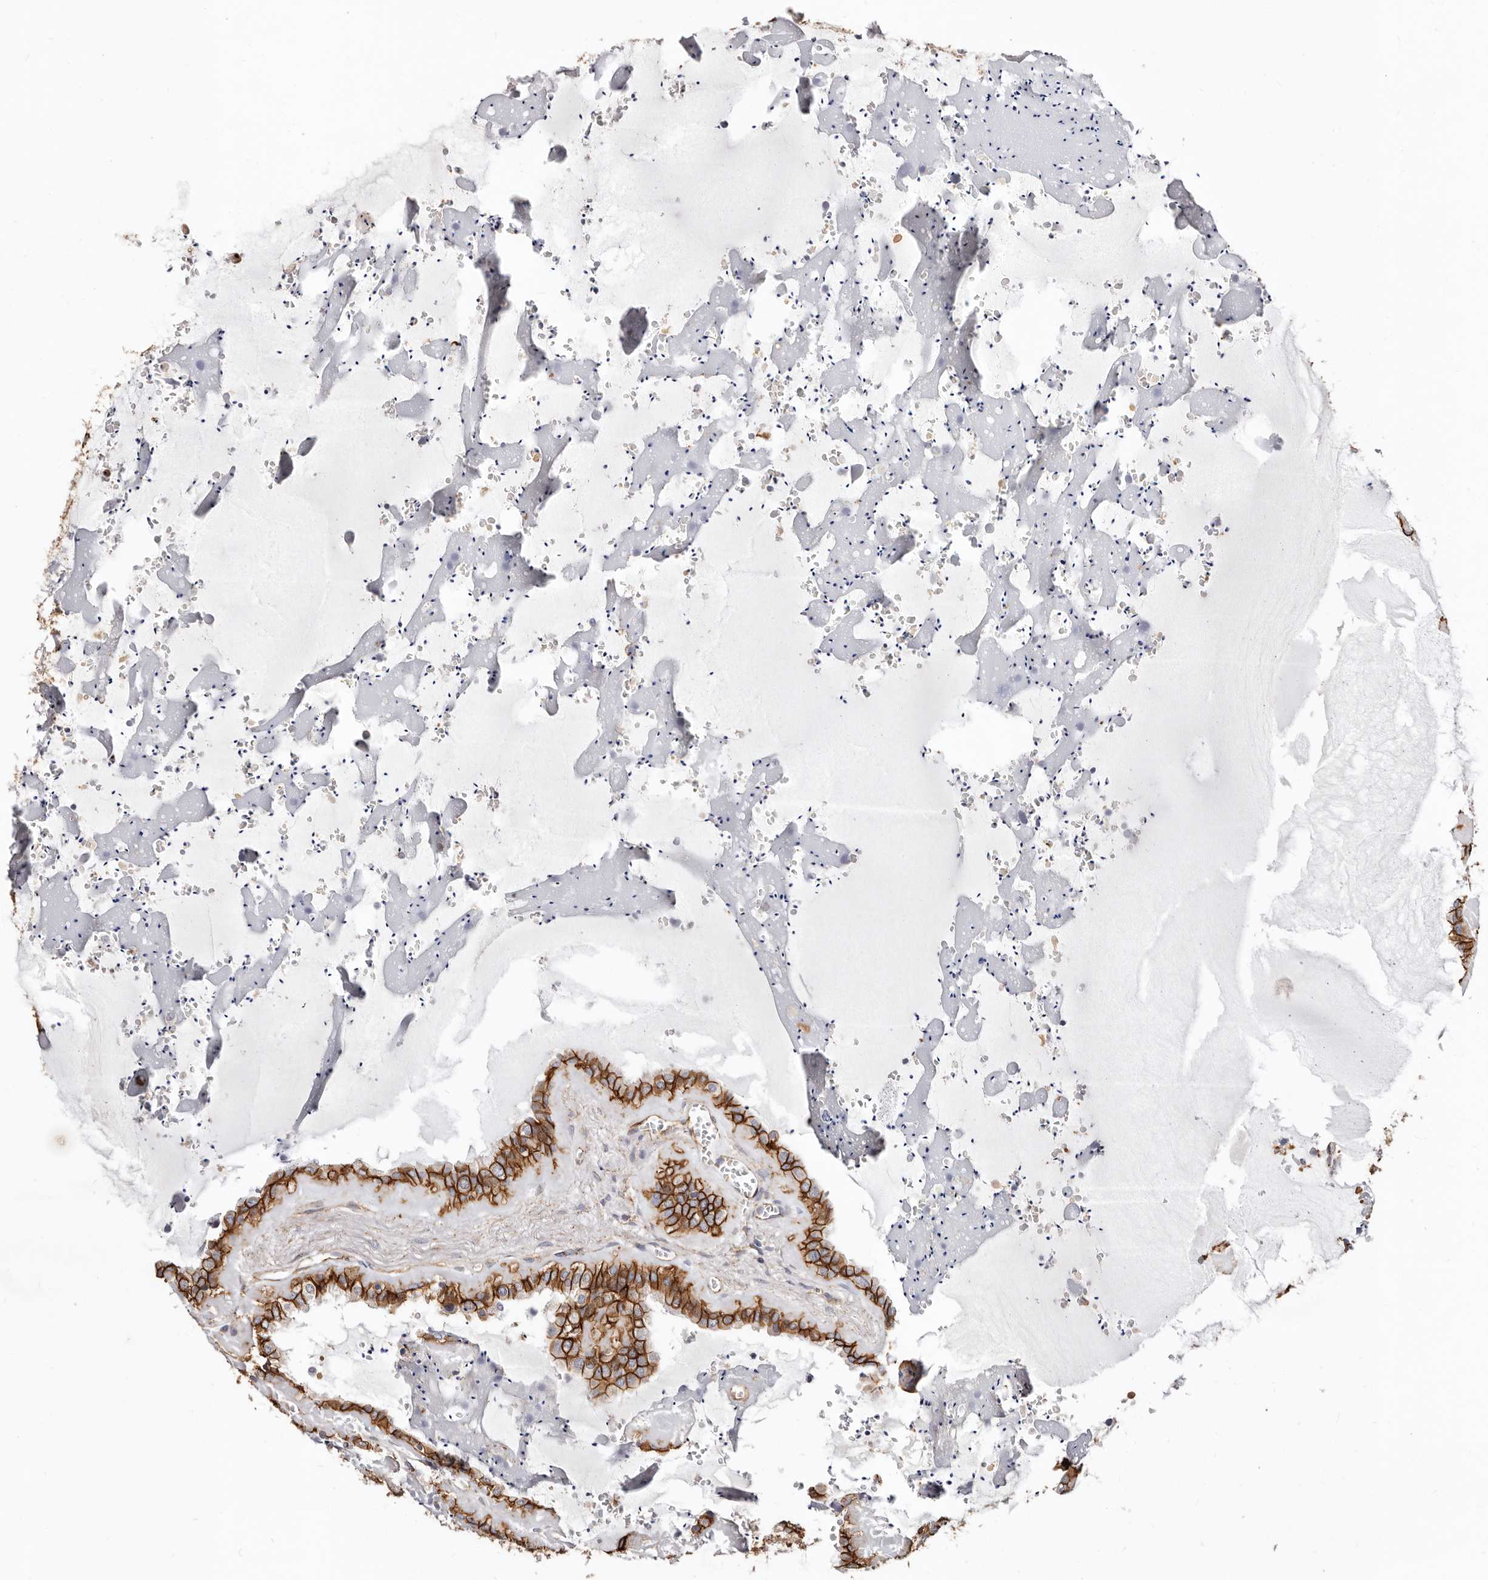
{"staining": {"intensity": "strong", "quantity": ">75%", "location": "cytoplasmic/membranous"}, "tissue": "seminal vesicle", "cell_type": "Glandular cells", "image_type": "normal", "snomed": [{"axis": "morphology", "description": "Normal tissue, NOS"}, {"axis": "topography", "description": "Prostate"}, {"axis": "topography", "description": "Seminal veicle"}], "caption": "Immunohistochemistry of unremarkable seminal vesicle shows high levels of strong cytoplasmic/membranous expression in about >75% of glandular cells.", "gene": "CTNNB1", "patient": {"sex": "male", "age": 59}}